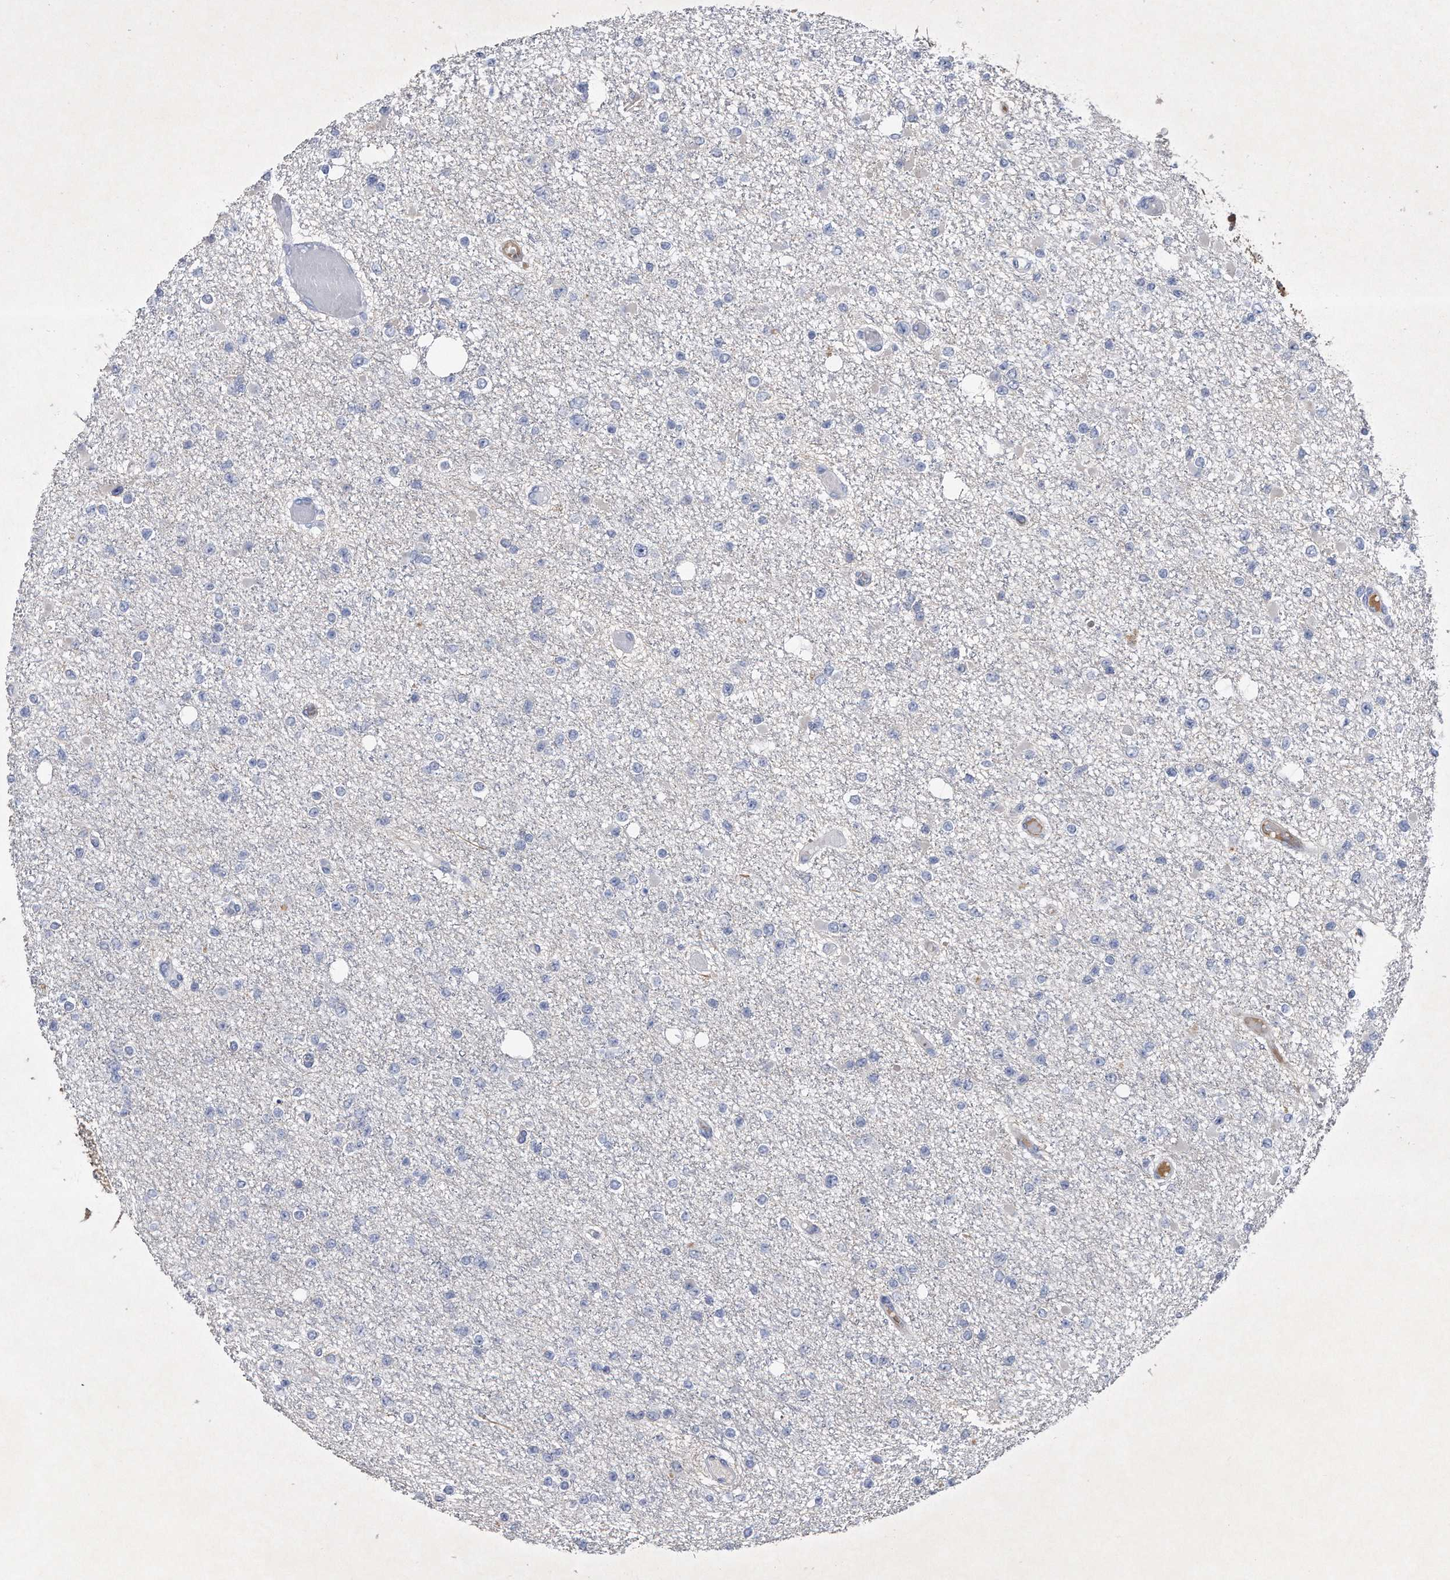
{"staining": {"intensity": "negative", "quantity": "none", "location": "none"}, "tissue": "glioma", "cell_type": "Tumor cells", "image_type": "cancer", "snomed": [{"axis": "morphology", "description": "Glioma, malignant, Low grade"}, {"axis": "topography", "description": "Brain"}], "caption": "Image shows no significant protein staining in tumor cells of low-grade glioma (malignant).", "gene": "ASNS", "patient": {"sex": "female", "age": 22}}